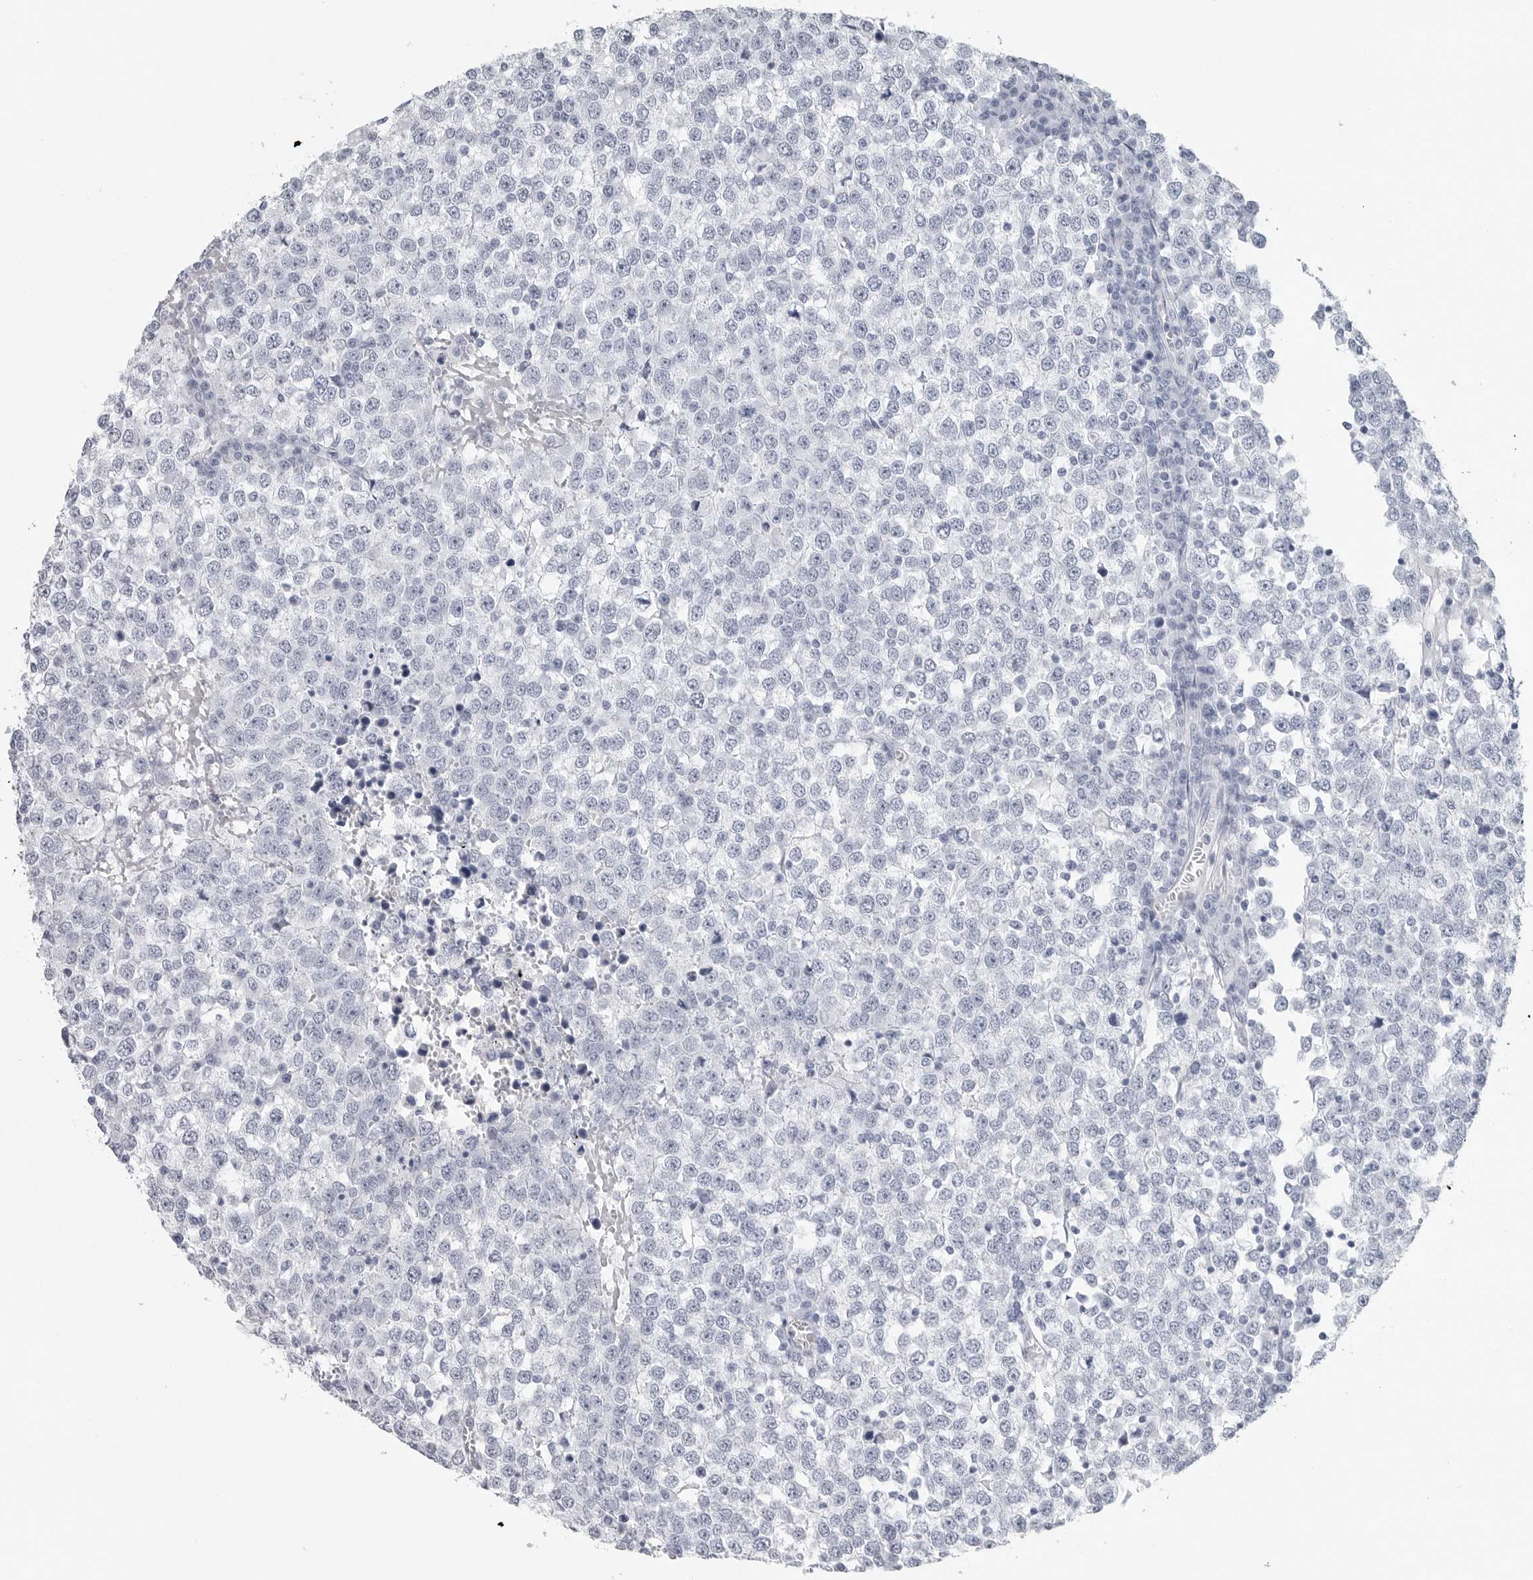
{"staining": {"intensity": "negative", "quantity": "none", "location": "none"}, "tissue": "testis cancer", "cell_type": "Tumor cells", "image_type": "cancer", "snomed": [{"axis": "morphology", "description": "Seminoma, NOS"}, {"axis": "topography", "description": "Testis"}], "caption": "Photomicrograph shows no protein positivity in tumor cells of seminoma (testis) tissue.", "gene": "CSH1", "patient": {"sex": "male", "age": 65}}